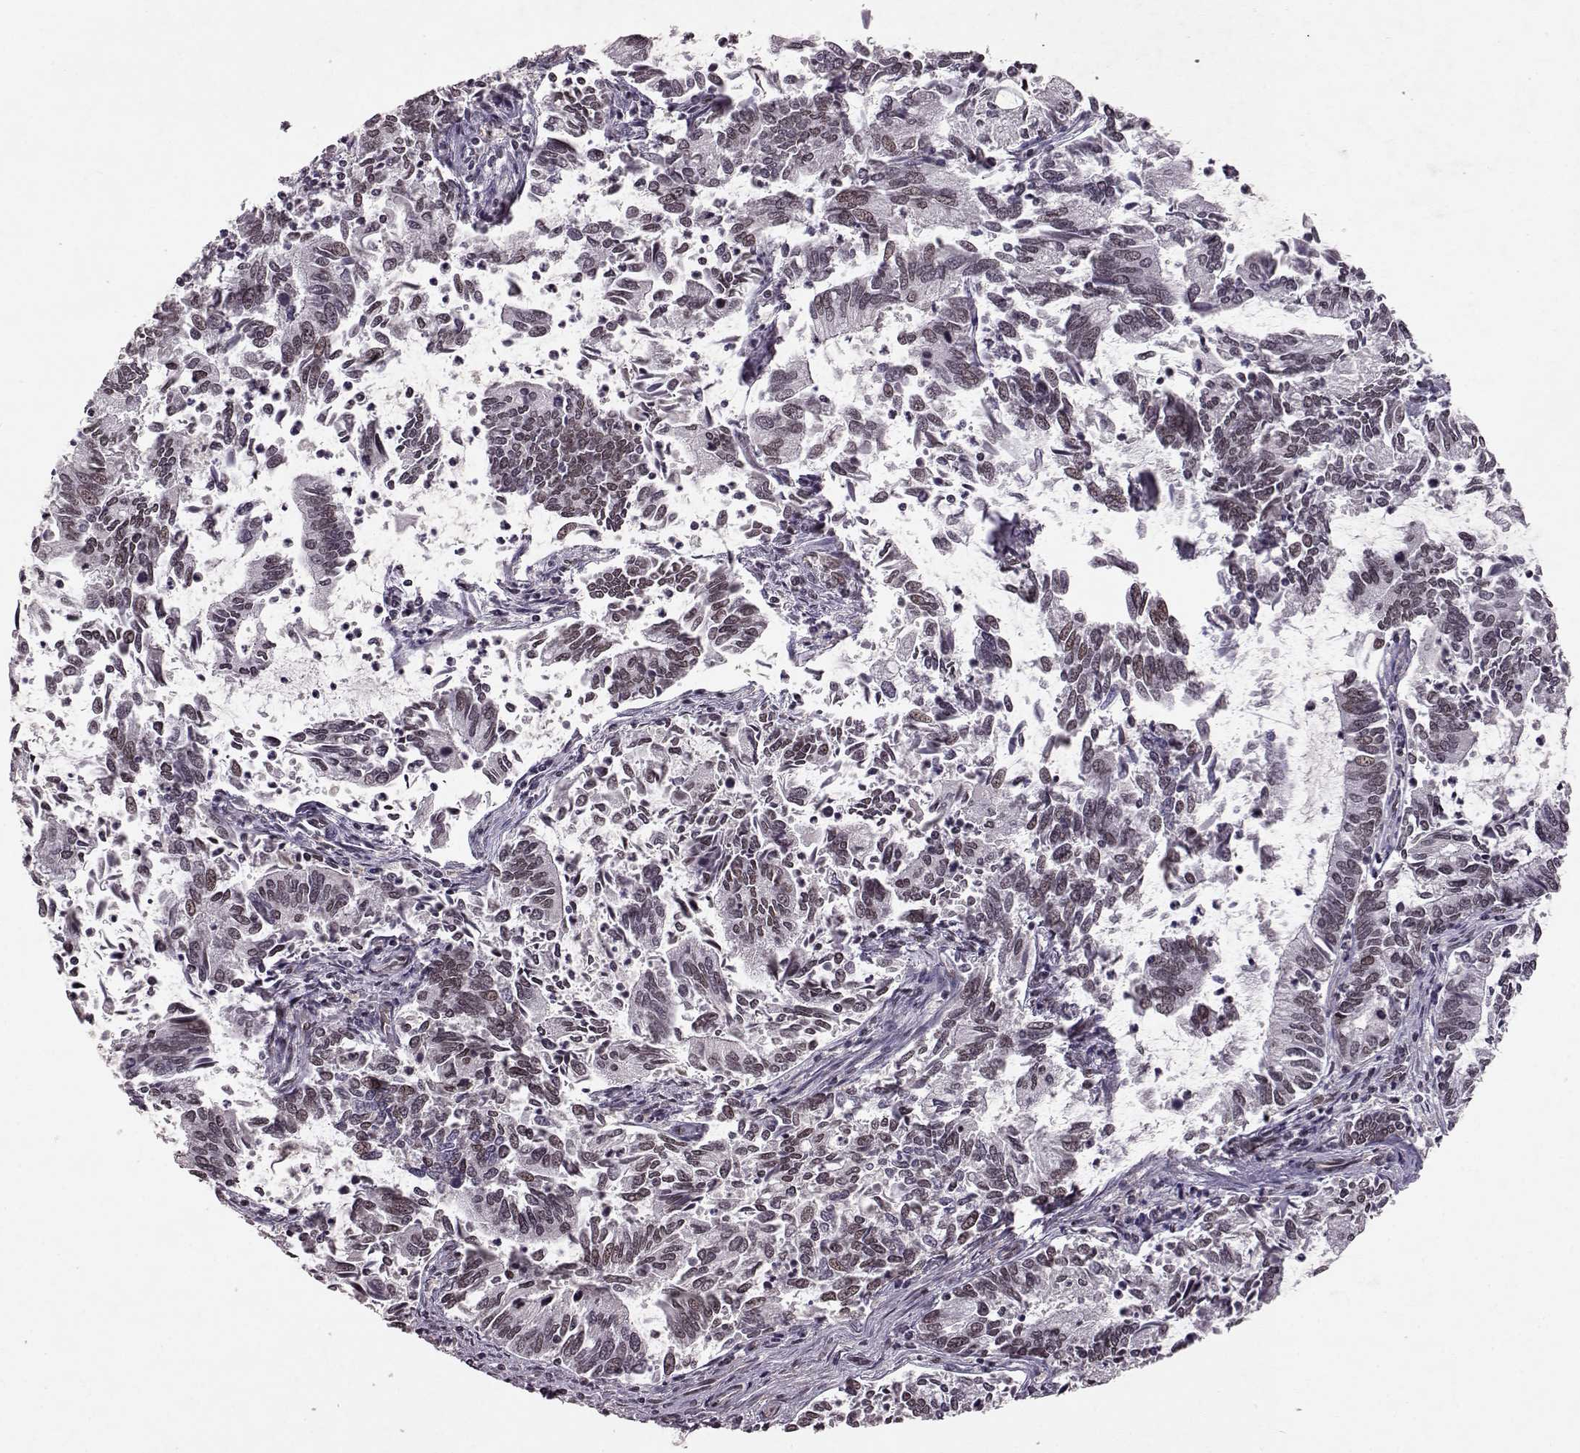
{"staining": {"intensity": "weak", "quantity": "25%-75%", "location": "nuclear"}, "tissue": "cervical cancer", "cell_type": "Tumor cells", "image_type": "cancer", "snomed": [{"axis": "morphology", "description": "Adenocarcinoma, NOS"}, {"axis": "topography", "description": "Cervix"}], "caption": "The immunohistochemical stain labels weak nuclear expression in tumor cells of cervical cancer tissue.", "gene": "RRAGD", "patient": {"sex": "female", "age": 42}}